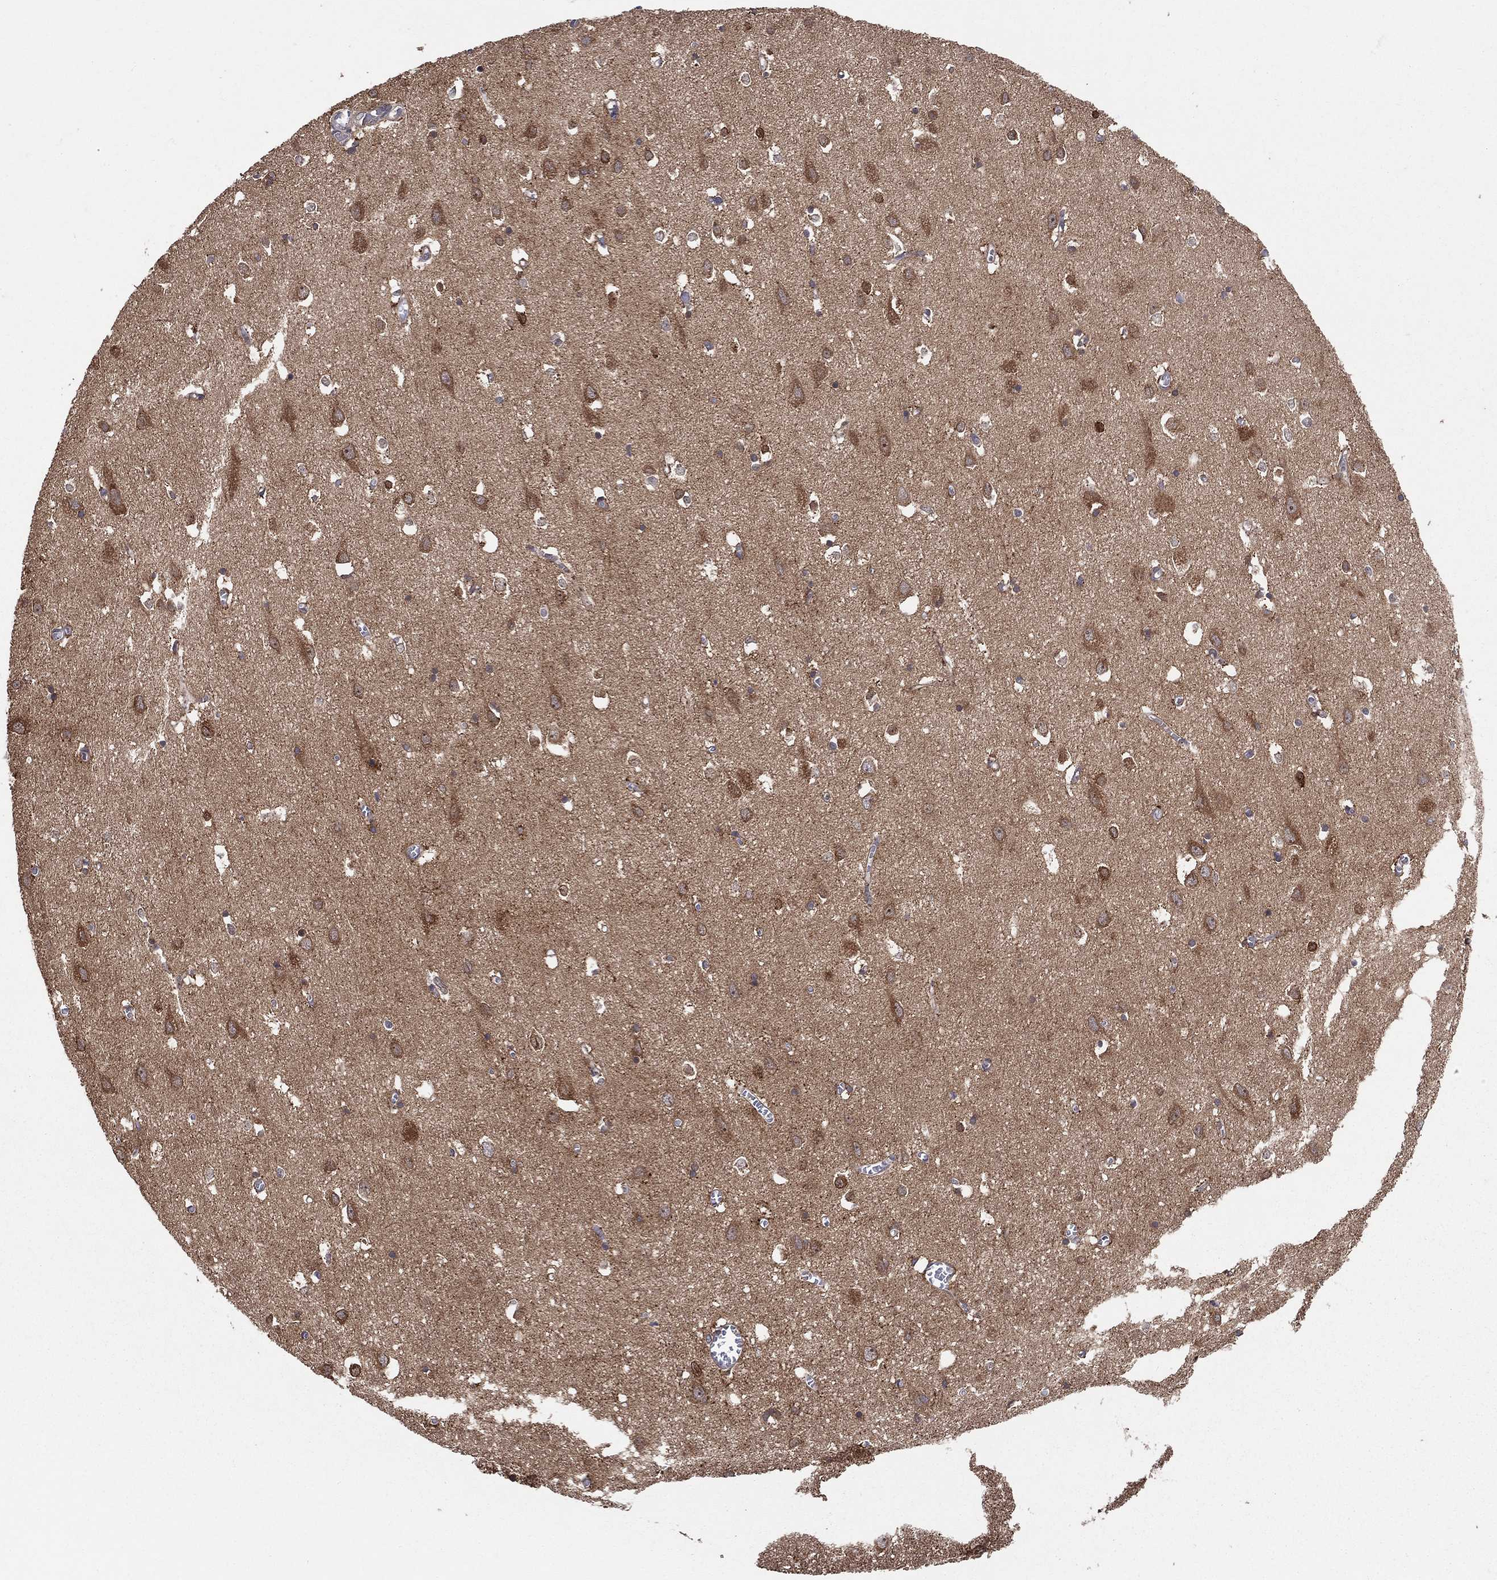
{"staining": {"intensity": "negative", "quantity": "none", "location": "none"}, "tissue": "cerebral cortex", "cell_type": "Endothelial cells", "image_type": "normal", "snomed": [{"axis": "morphology", "description": "Normal tissue, NOS"}, {"axis": "topography", "description": "Cerebral cortex"}], "caption": "Micrograph shows no protein expression in endothelial cells of unremarkable cerebral cortex. (Stains: DAB IHC with hematoxylin counter stain, Microscopy: brightfield microscopy at high magnification).", "gene": "BMERB1", "patient": {"sex": "male", "age": 70}}